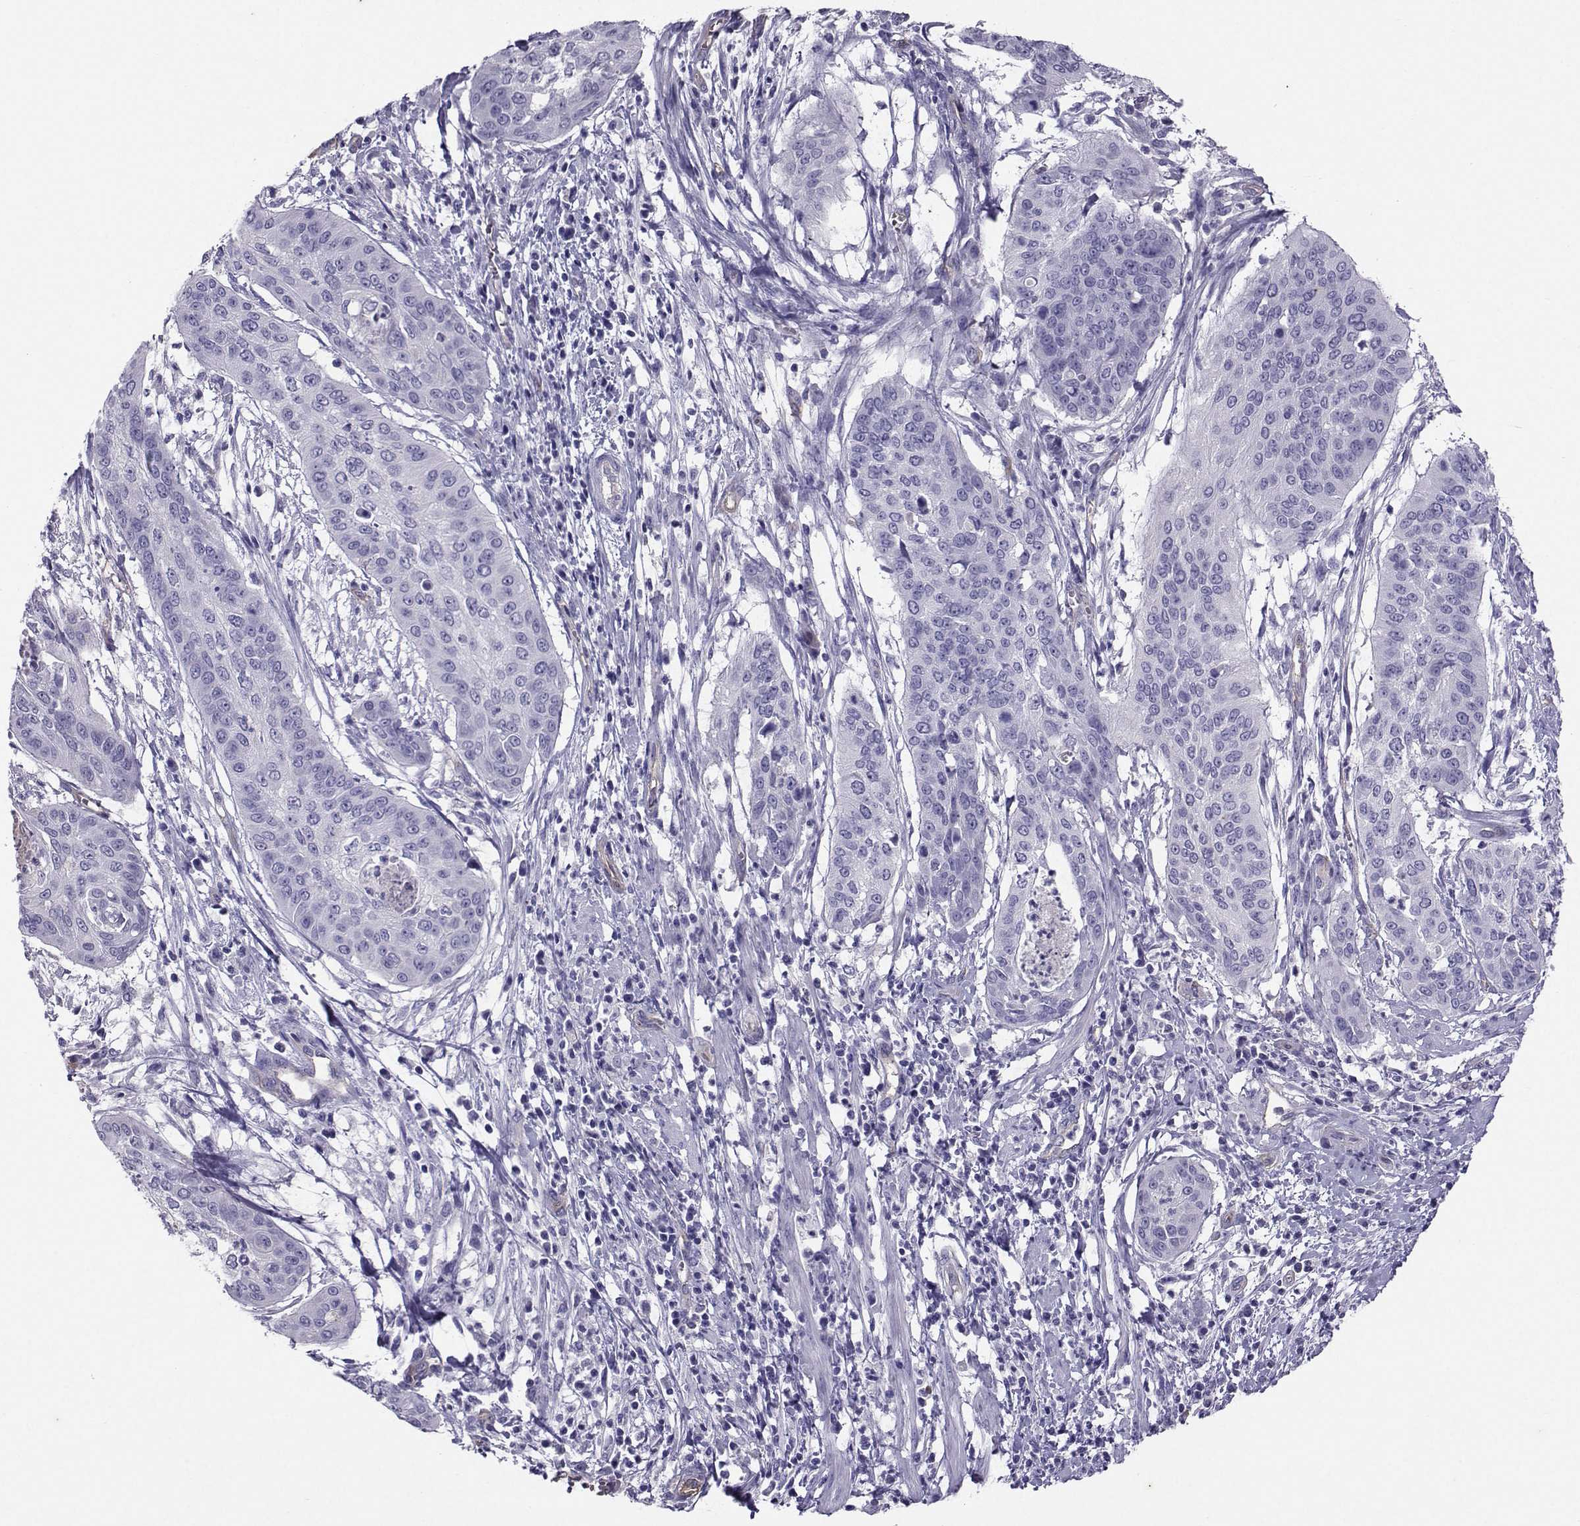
{"staining": {"intensity": "negative", "quantity": "none", "location": "none"}, "tissue": "cervical cancer", "cell_type": "Tumor cells", "image_type": "cancer", "snomed": [{"axis": "morphology", "description": "Squamous cell carcinoma, NOS"}, {"axis": "topography", "description": "Cervix"}], "caption": "Tumor cells show no significant staining in cervical squamous cell carcinoma.", "gene": "CLUL1", "patient": {"sex": "female", "age": 39}}